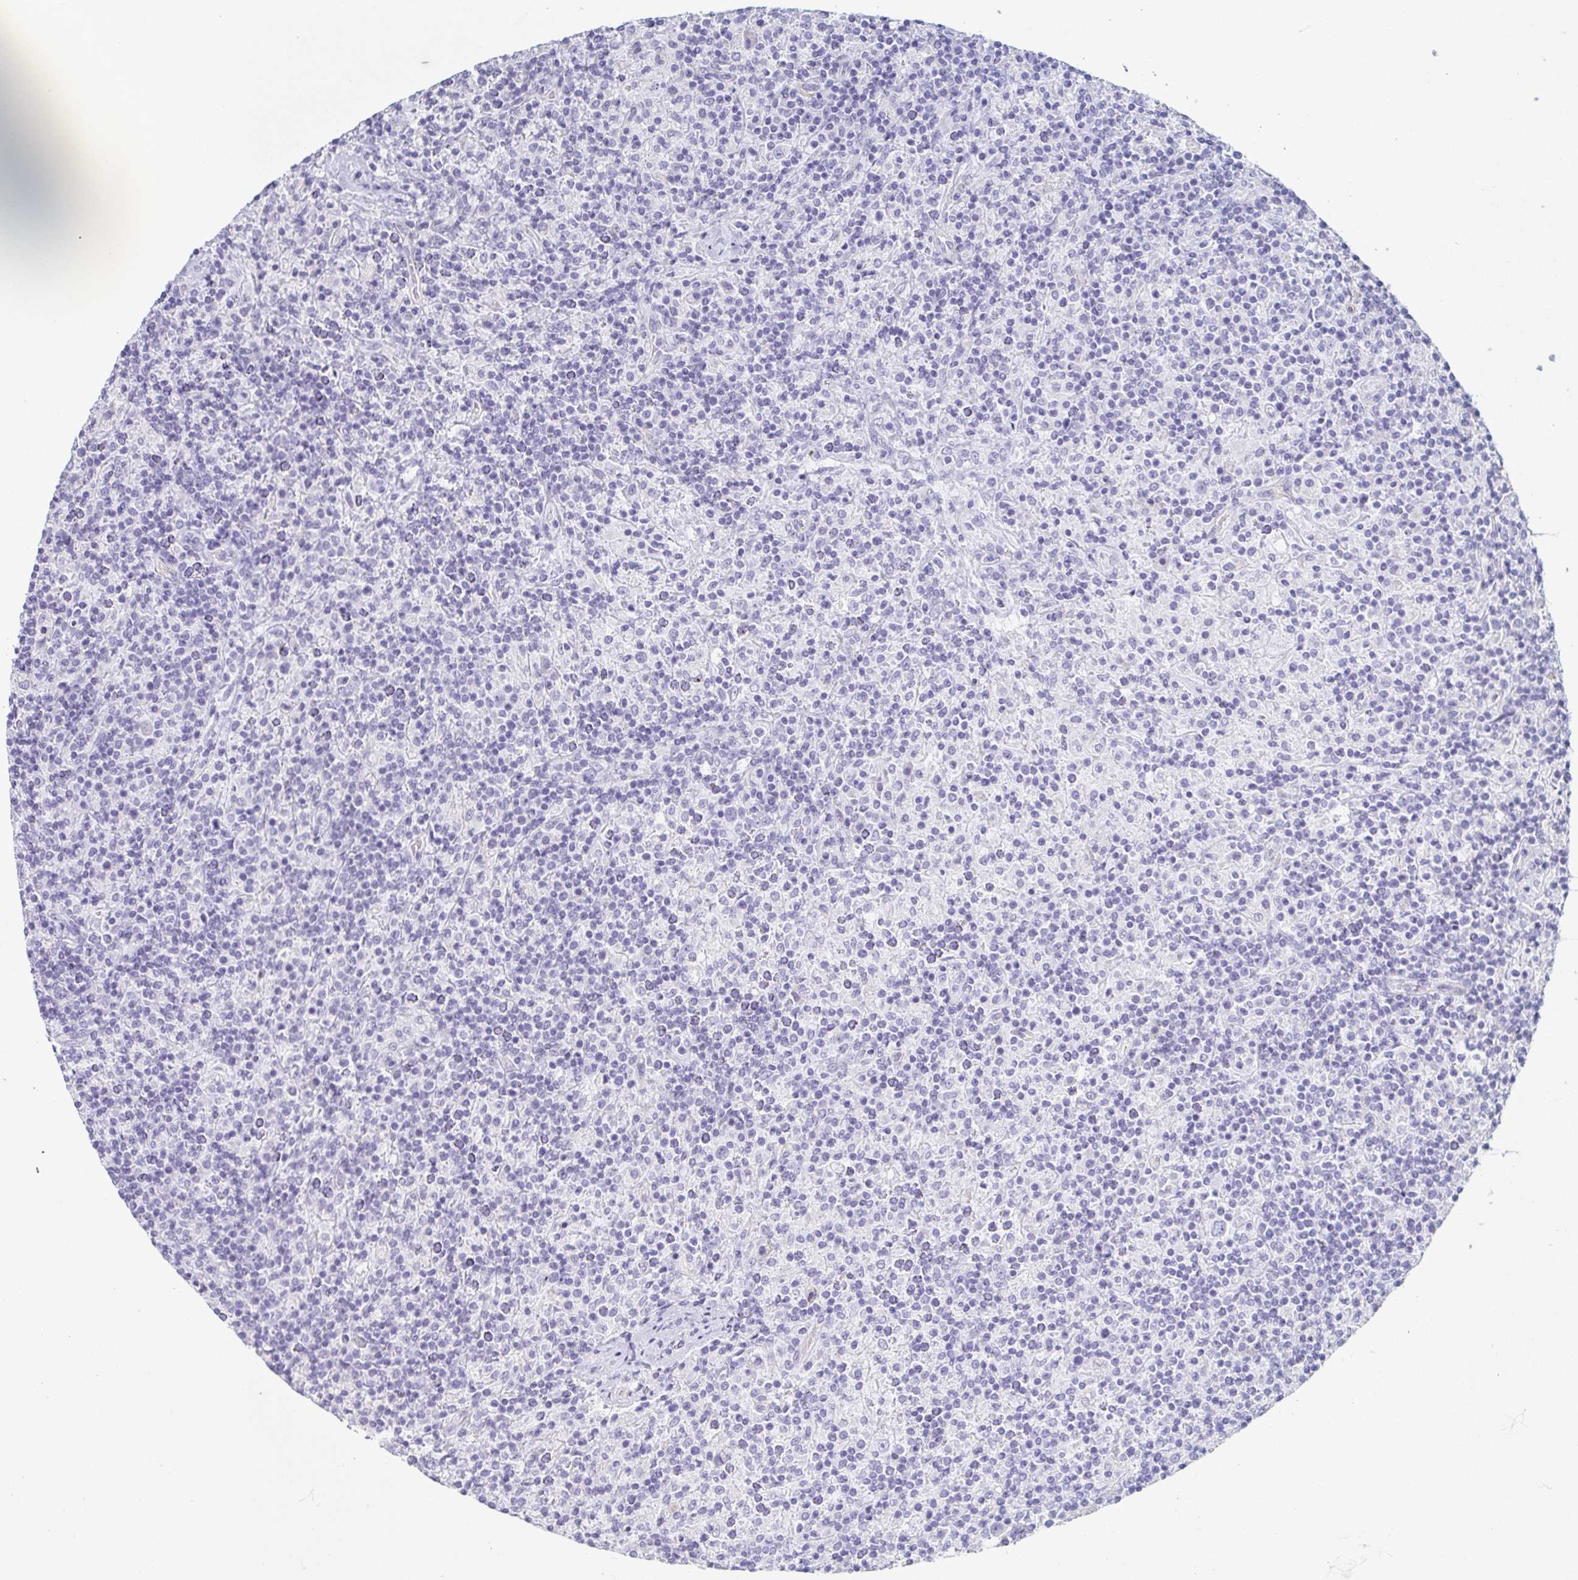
{"staining": {"intensity": "negative", "quantity": "none", "location": "none"}, "tissue": "lymphoma", "cell_type": "Tumor cells", "image_type": "cancer", "snomed": [{"axis": "morphology", "description": "Hodgkin's disease, NOS"}, {"axis": "topography", "description": "Lymph node"}], "caption": "The micrograph shows no significant expression in tumor cells of Hodgkin's disease.", "gene": "PRR27", "patient": {"sex": "male", "age": 70}}